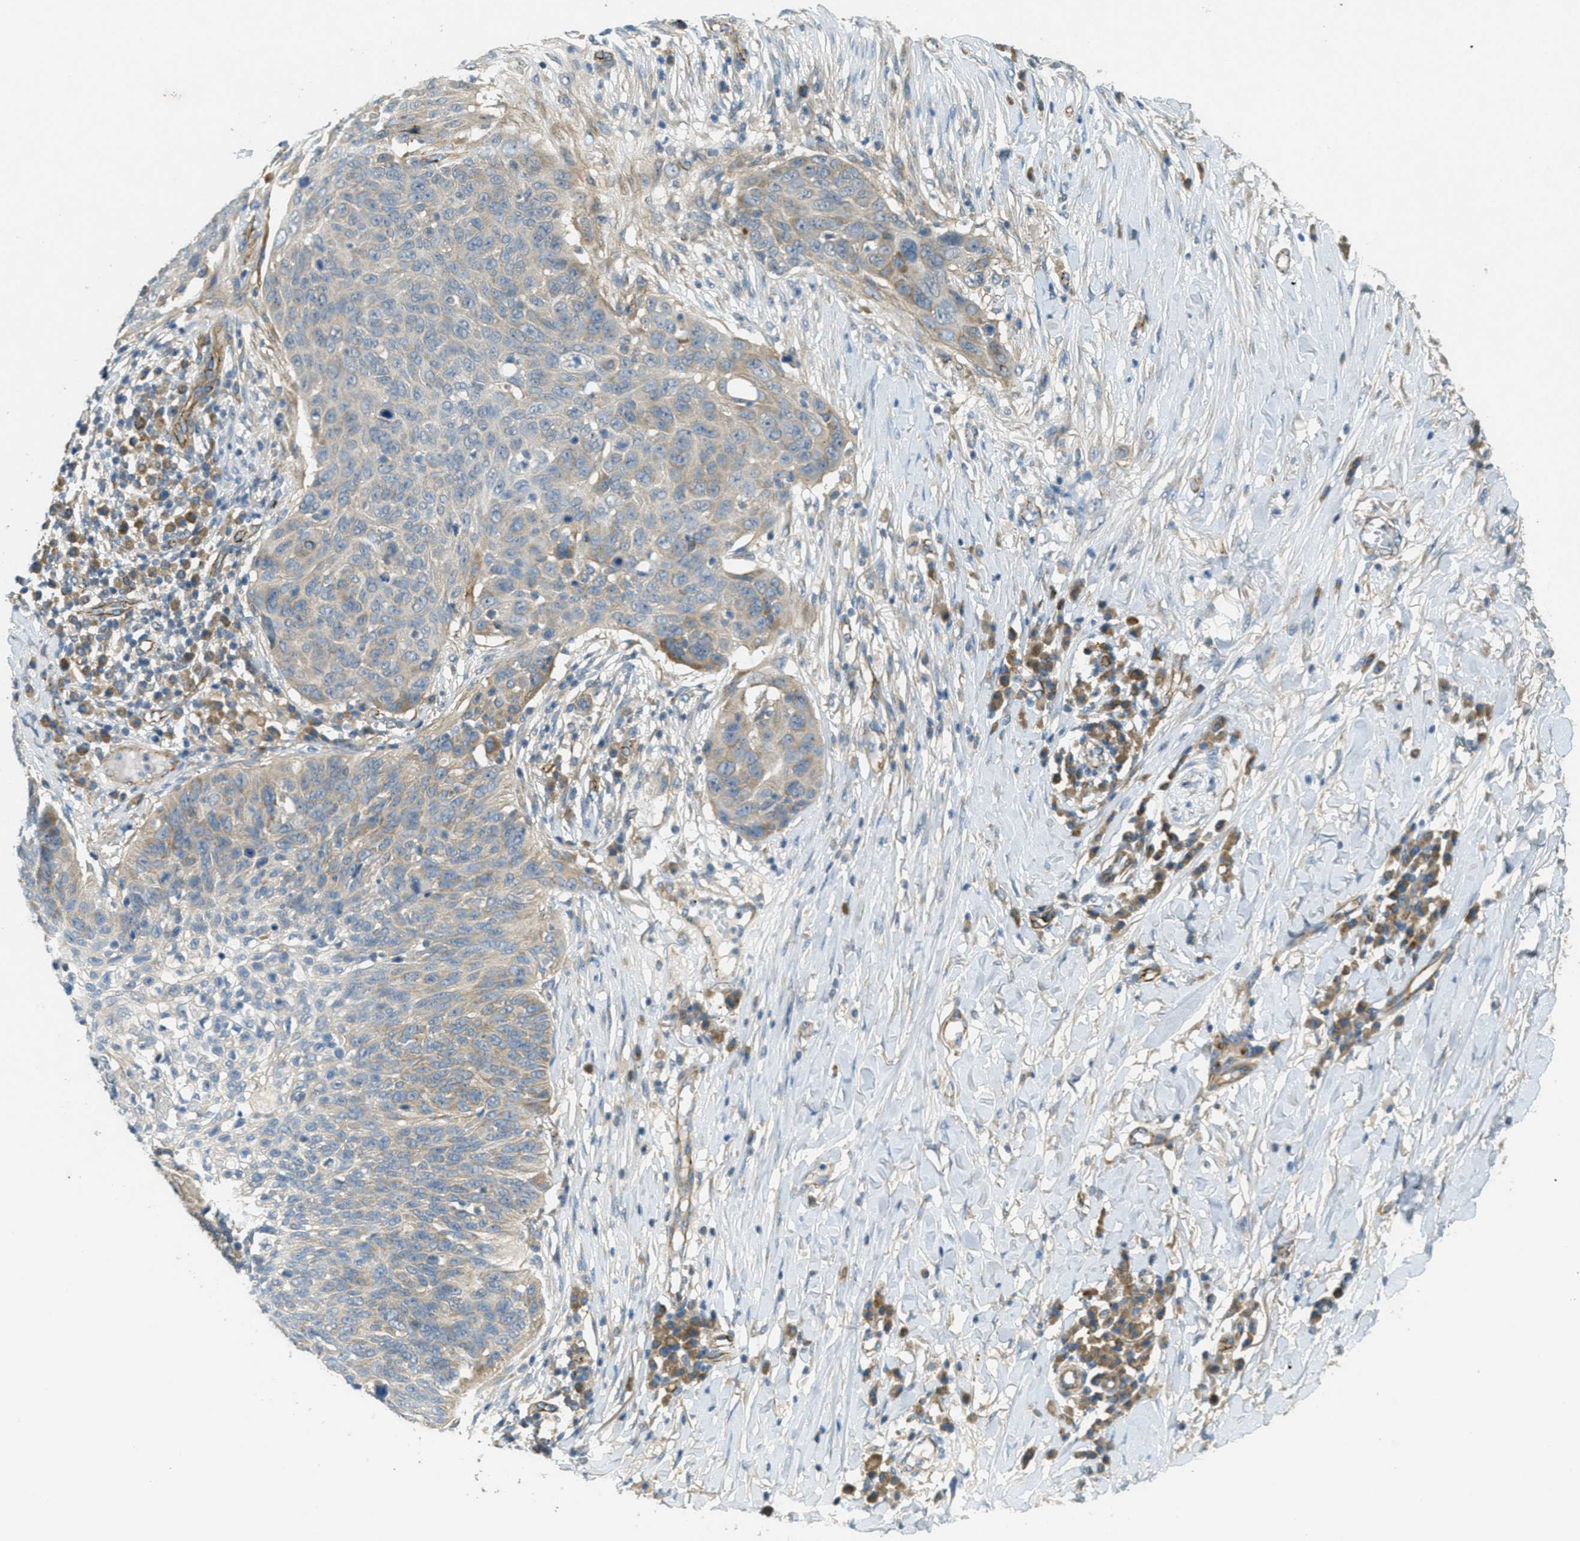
{"staining": {"intensity": "weak", "quantity": "25%-75%", "location": "cytoplasmic/membranous"}, "tissue": "skin cancer", "cell_type": "Tumor cells", "image_type": "cancer", "snomed": [{"axis": "morphology", "description": "Squamous cell carcinoma in situ, NOS"}, {"axis": "morphology", "description": "Squamous cell carcinoma, NOS"}, {"axis": "topography", "description": "Skin"}], "caption": "Approximately 25%-75% of tumor cells in human skin squamous cell carcinoma demonstrate weak cytoplasmic/membranous protein positivity as visualized by brown immunohistochemical staining.", "gene": "JCAD", "patient": {"sex": "male", "age": 93}}